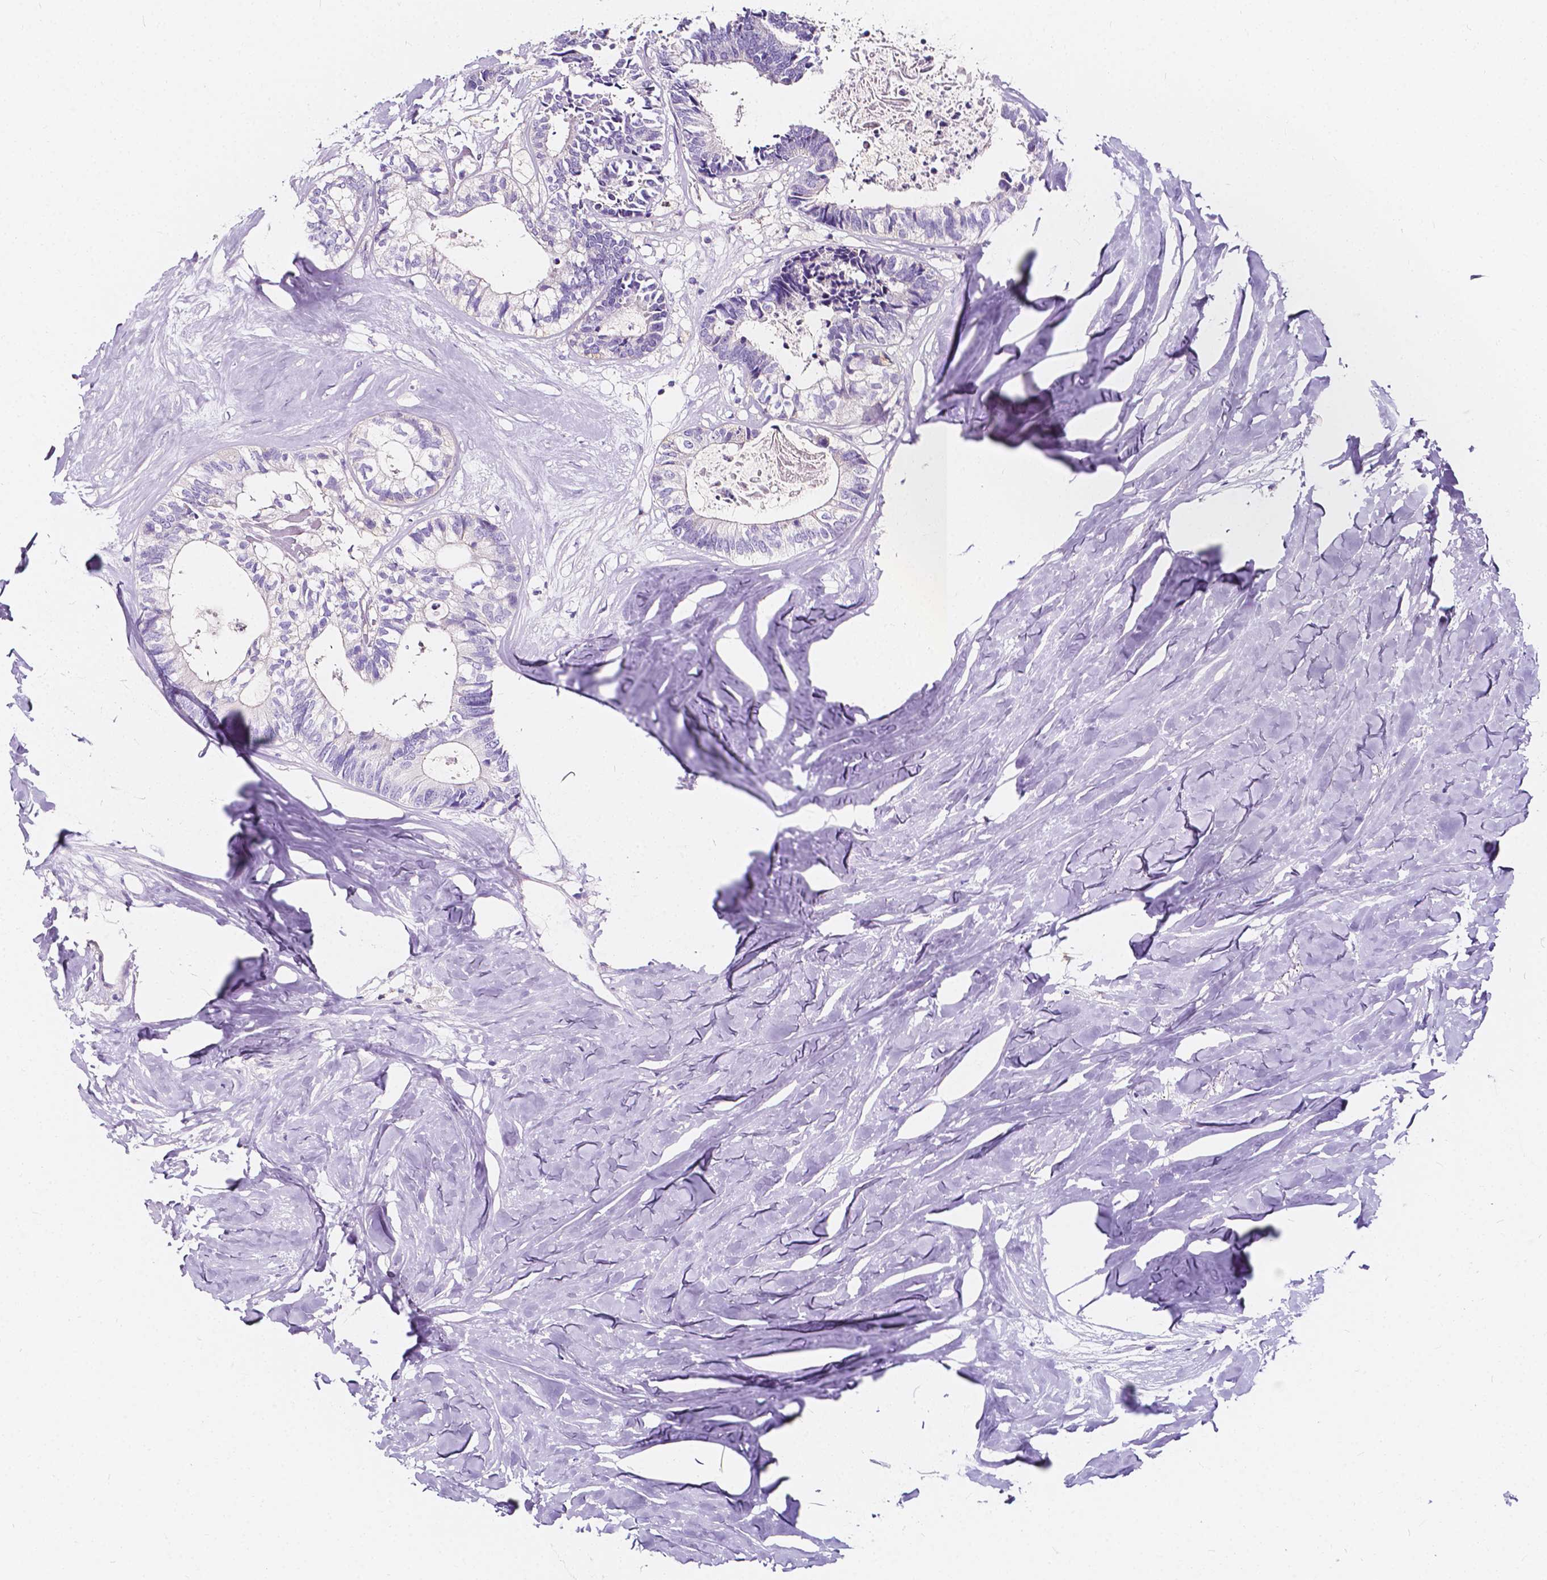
{"staining": {"intensity": "negative", "quantity": "none", "location": "none"}, "tissue": "colorectal cancer", "cell_type": "Tumor cells", "image_type": "cancer", "snomed": [{"axis": "morphology", "description": "Adenocarcinoma, NOS"}, {"axis": "topography", "description": "Colon"}, {"axis": "topography", "description": "Rectum"}], "caption": "Immunohistochemistry (IHC) micrograph of neoplastic tissue: colorectal cancer (adenocarcinoma) stained with DAB (3,3'-diaminobenzidine) exhibits no significant protein expression in tumor cells. (Stains: DAB immunohistochemistry with hematoxylin counter stain, Microscopy: brightfield microscopy at high magnification).", "gene": "CLSTN2", "patient": {"sex": "male", "age": 57}}